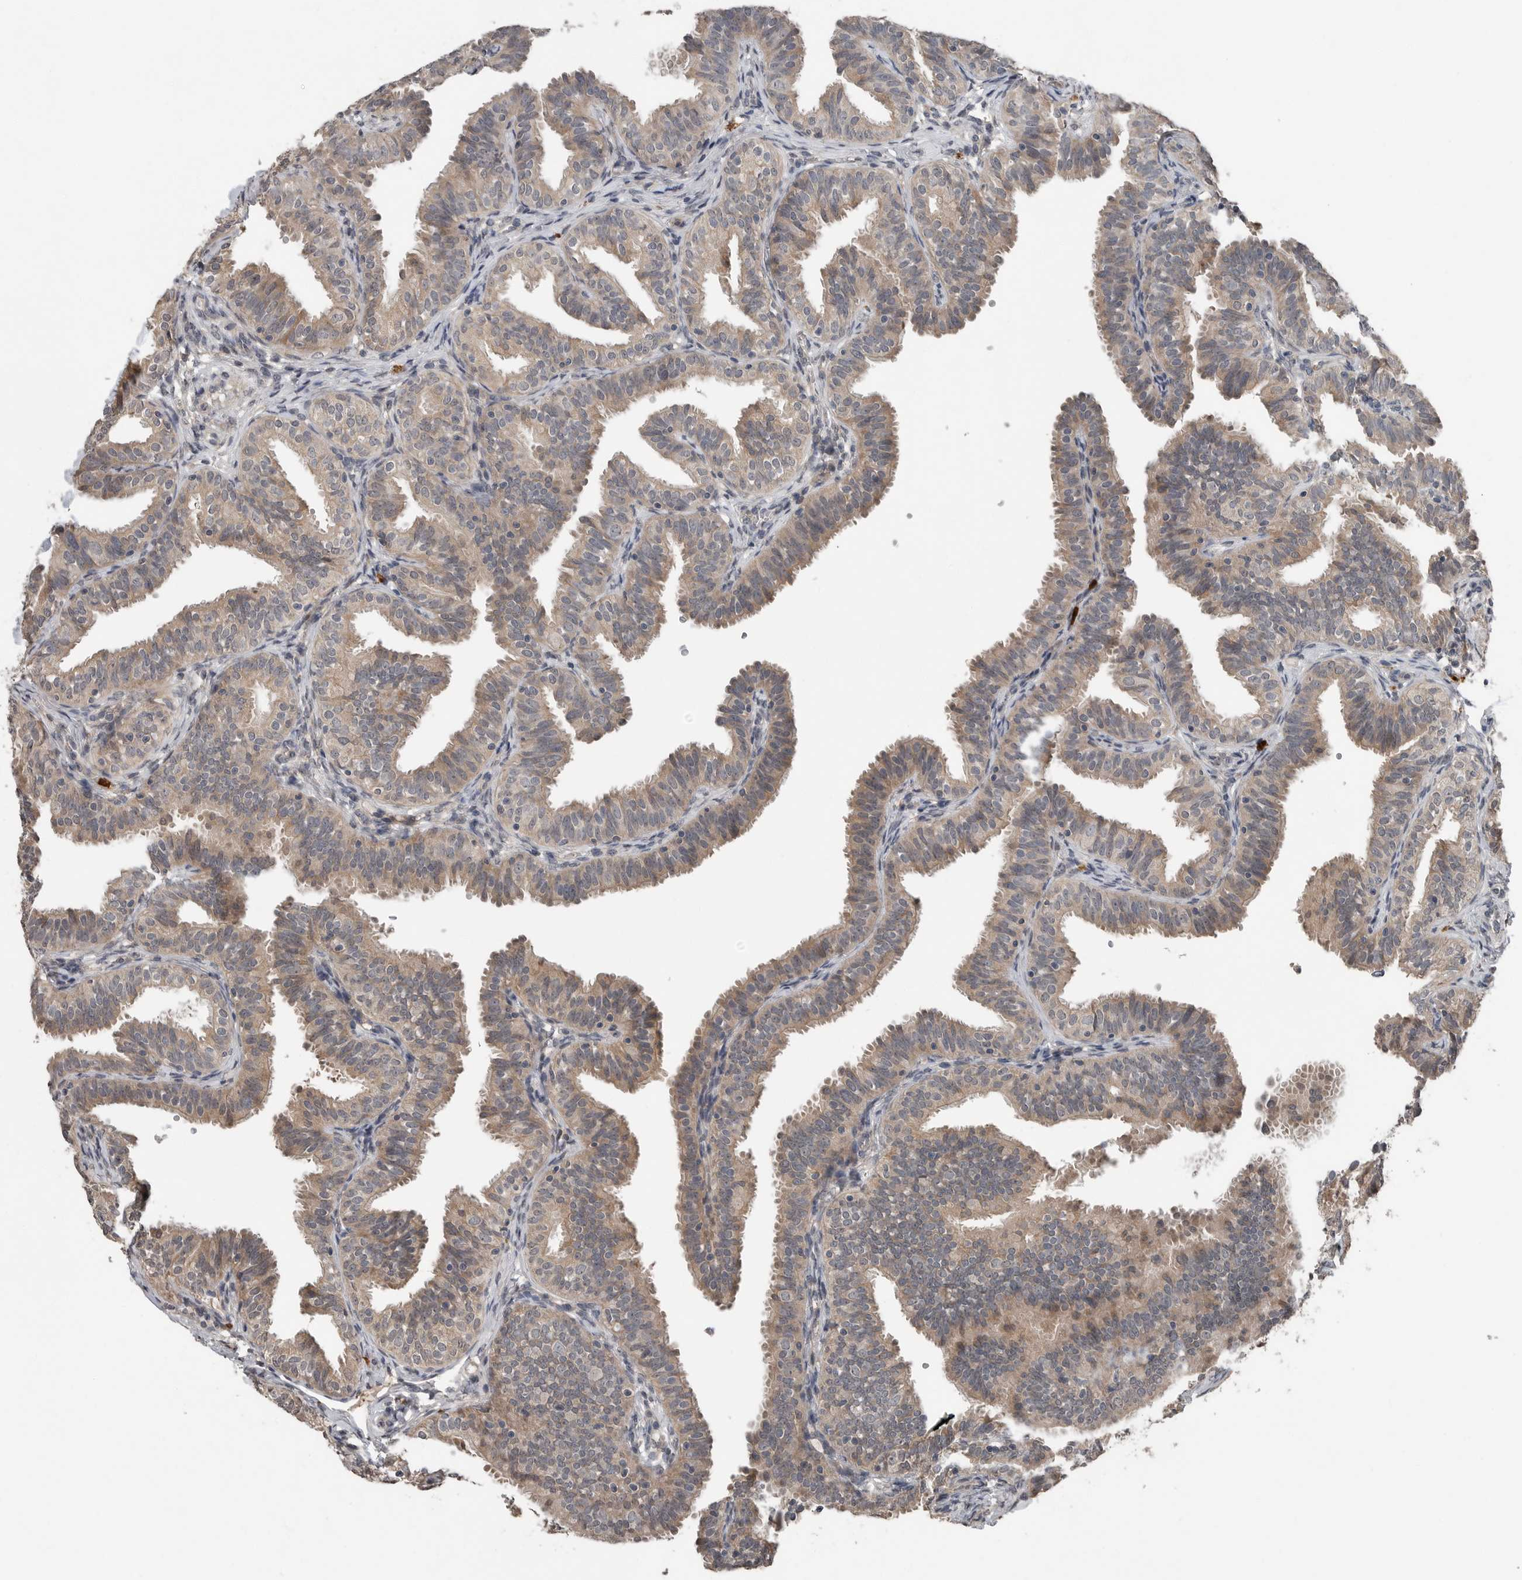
{"staining": {"intensity": "moderate", "quantity": ">75%", "location": "cytoplasmic/membranous"}, "tissue": "fallopian tube", "cell_type": "Glandular cells", "image_type": "normal", "snomed": [{"axis": "morphology", "description": "Normal tissue, NOS"}, {"axis": "topography", "description": "Fallopian tube"}], "caption": "The histopathology image displays immunohistochemical staining of normal fallopian tube. There is moderate cytoplasmic/membranous staining is present in approximately >75% of glandular cells.", "gene": "SCP2", "patient": {"sex": "female", "age": 35}}